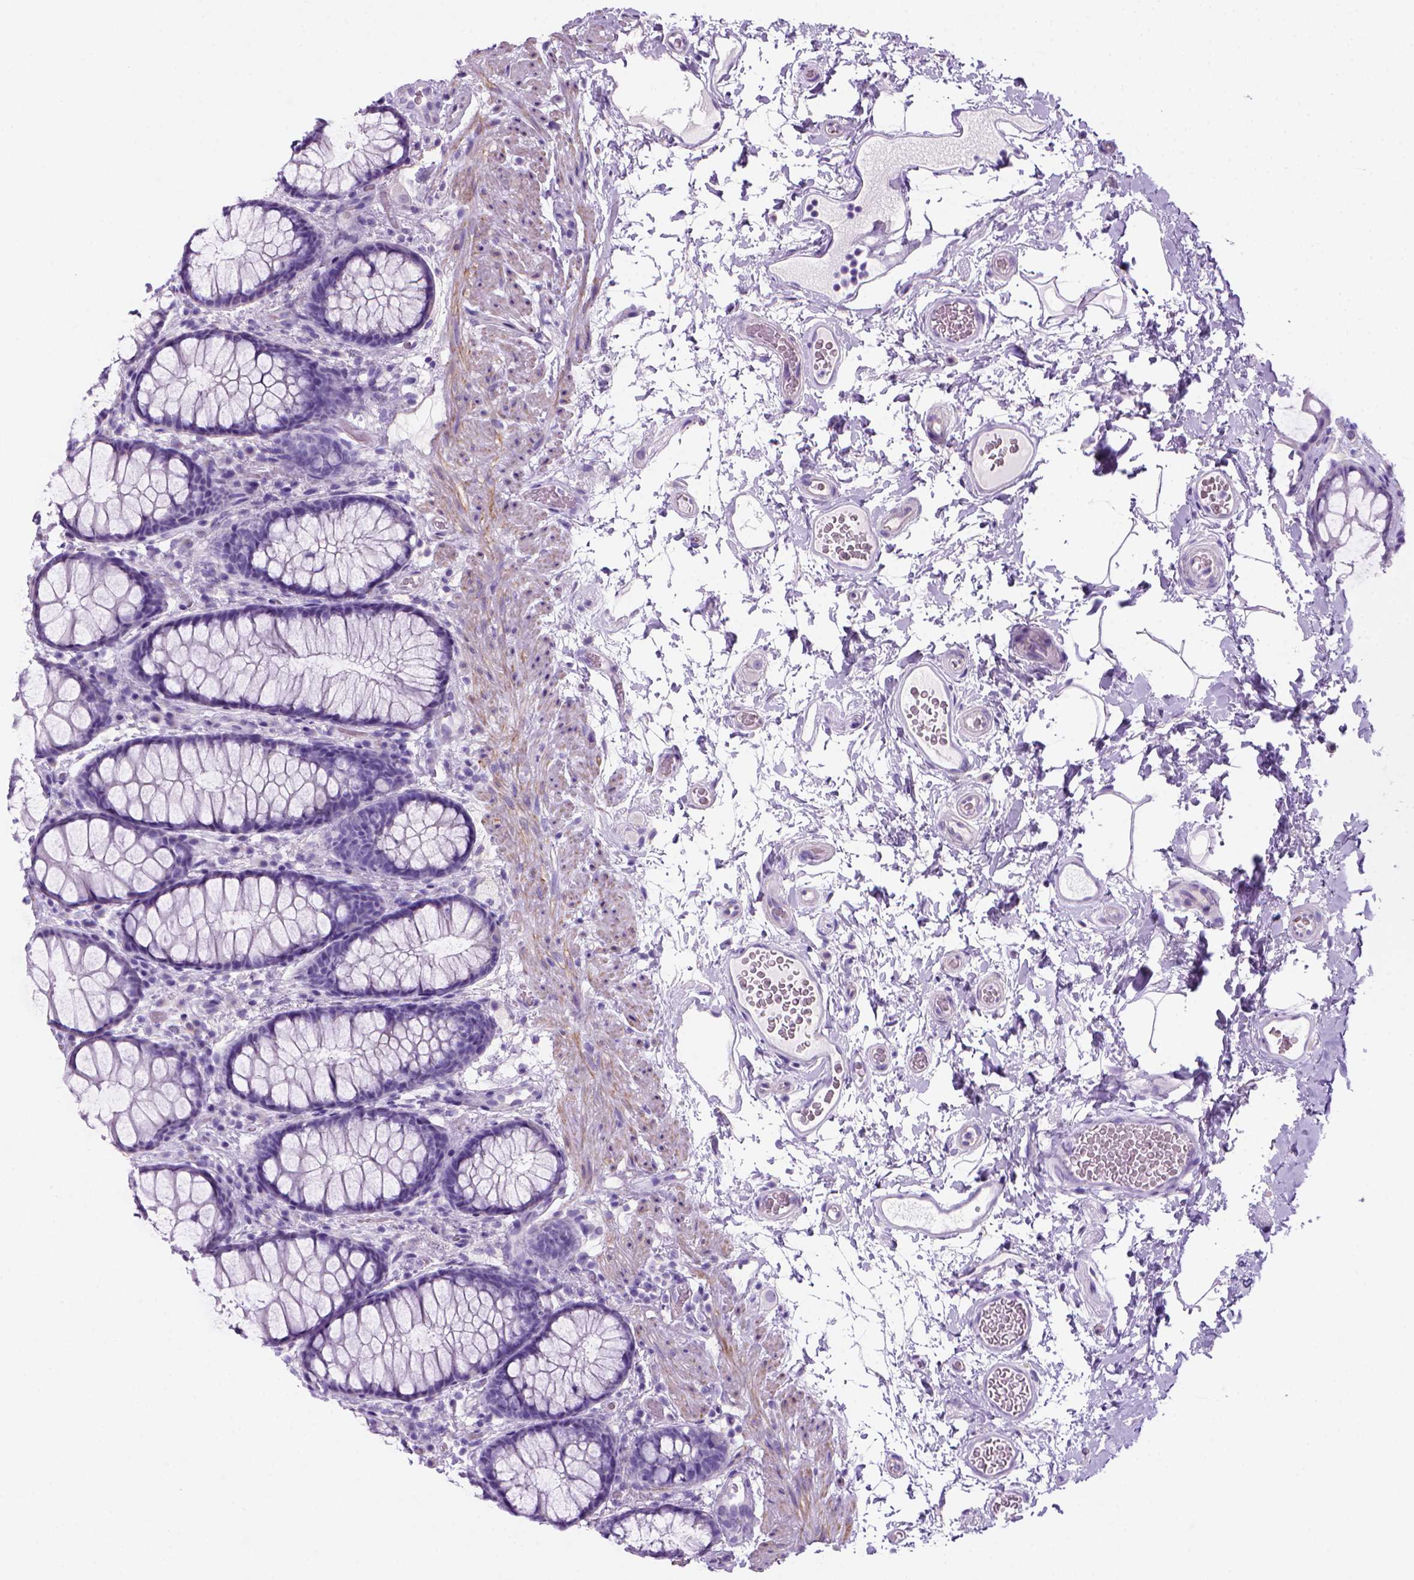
{"staining": {"intensity": "negative", "quantity": "none", "location": "none"}, "tissue": "rectum", "cell_type": "Glandular cells", "image_type": "normal", "snomed": [{"axis": "morphology", "description": "Normal tissue, NOS"}, {"axis": "topography", "description": "Rectum"}], "caption": "Rectum was stained to show a protein in brown. There is no significant positivity in glandular cells. (DAB immunohistochemistry, high magnification).", "gene": "ARHGEF33", "patient": {"sex": "female", "age": 62}}